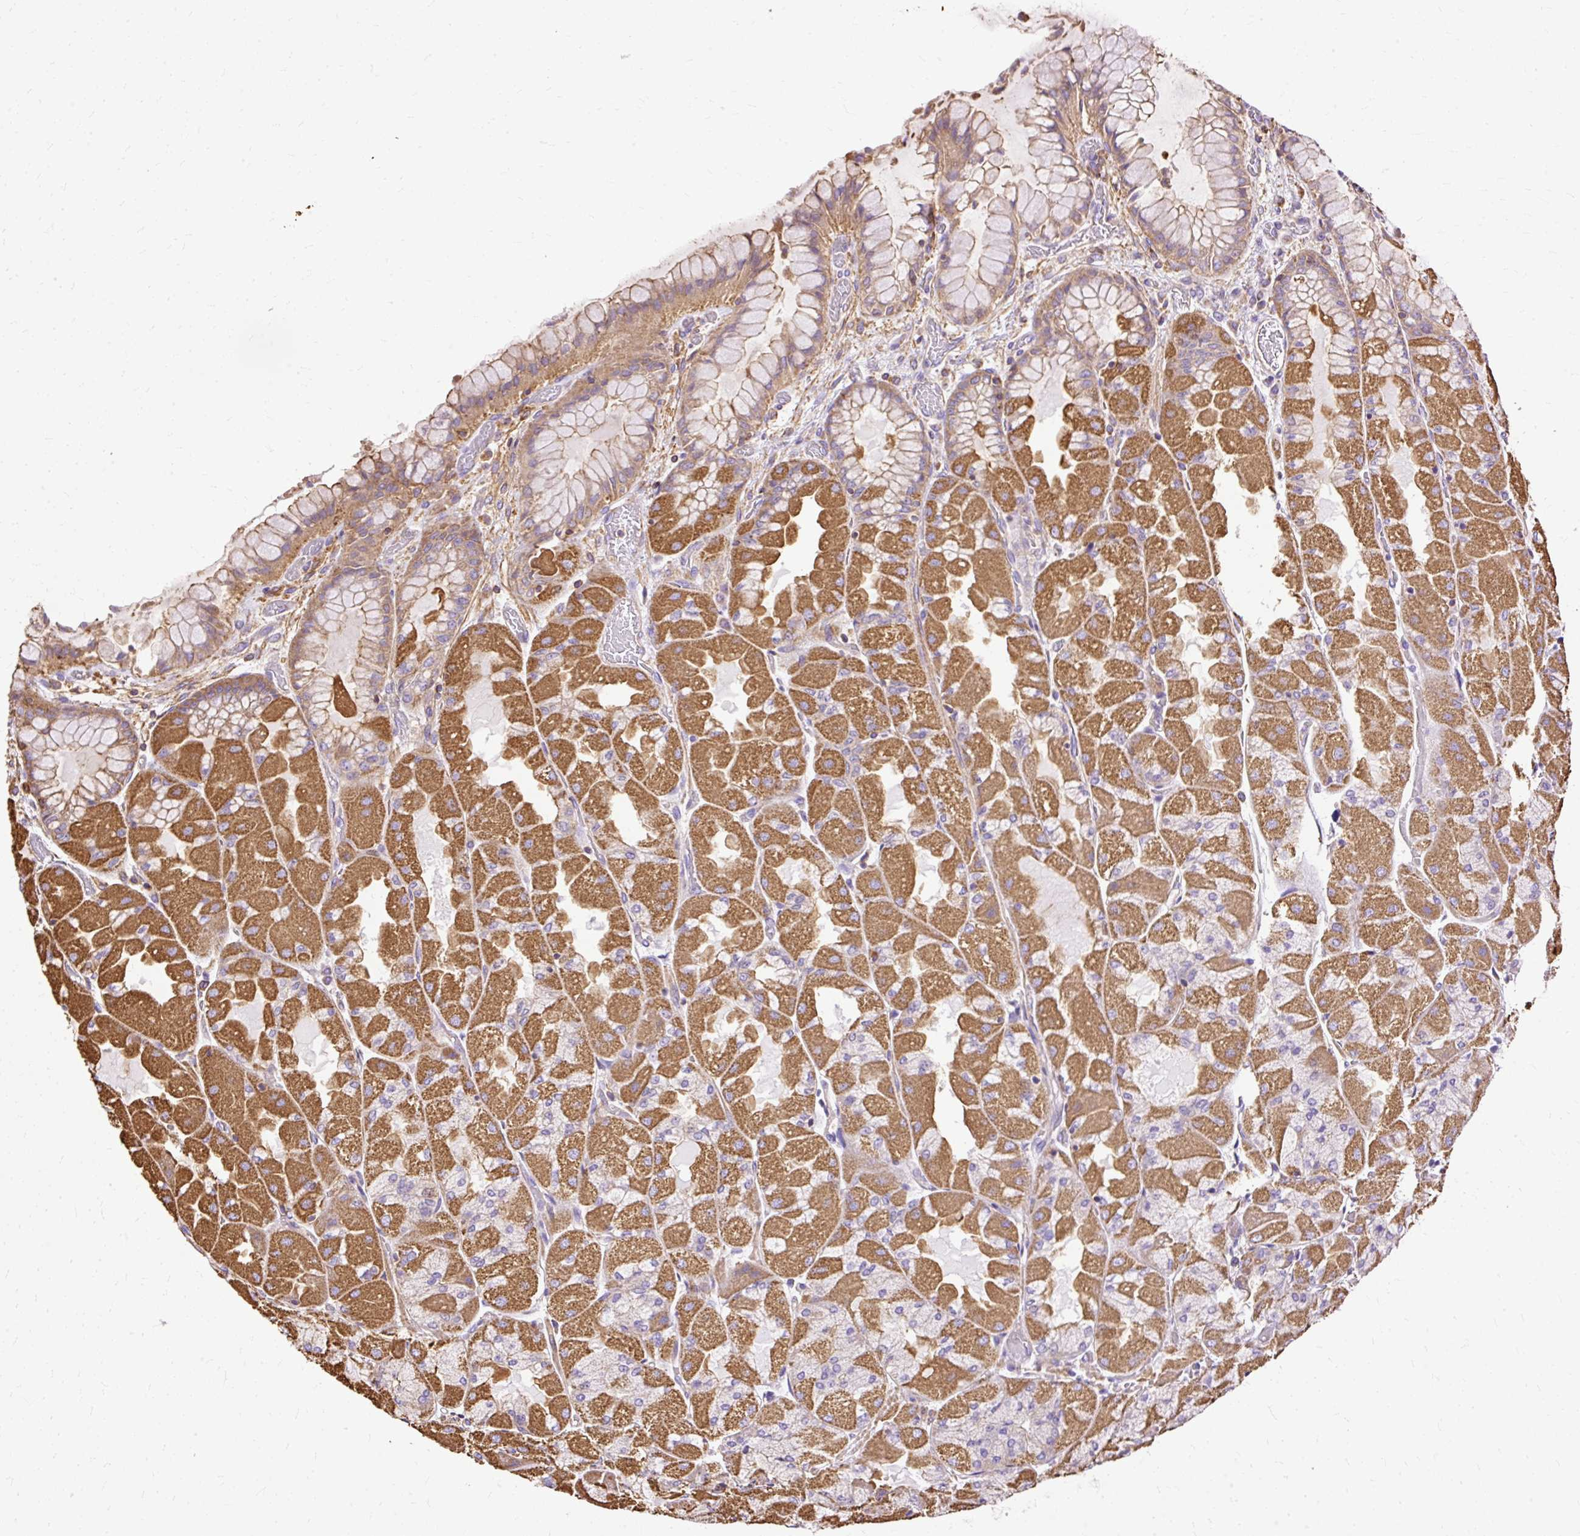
{"staining": {"intensity": "strong", "quantity": "25%-75%", "location": "cytoplasmic/membranous"}, "tissue": "stomach", "cell_type": "Glandular cells", "image_type": "normal", "snomed": [{"axis": "morphology", "description": "Normal tissue, NOS"}, {"axis": "topography", "description": "Stomach"}], "caption": "This micrograph exhibits immunohistochemistry (IHC) staining of unremarkable human stomach, with high strong cytoplasmic/membranous positivity in approximately 25%-75% of glandular cells.", "gene": "KLHL11", "patient": {"sex": "female", "age": 61}}